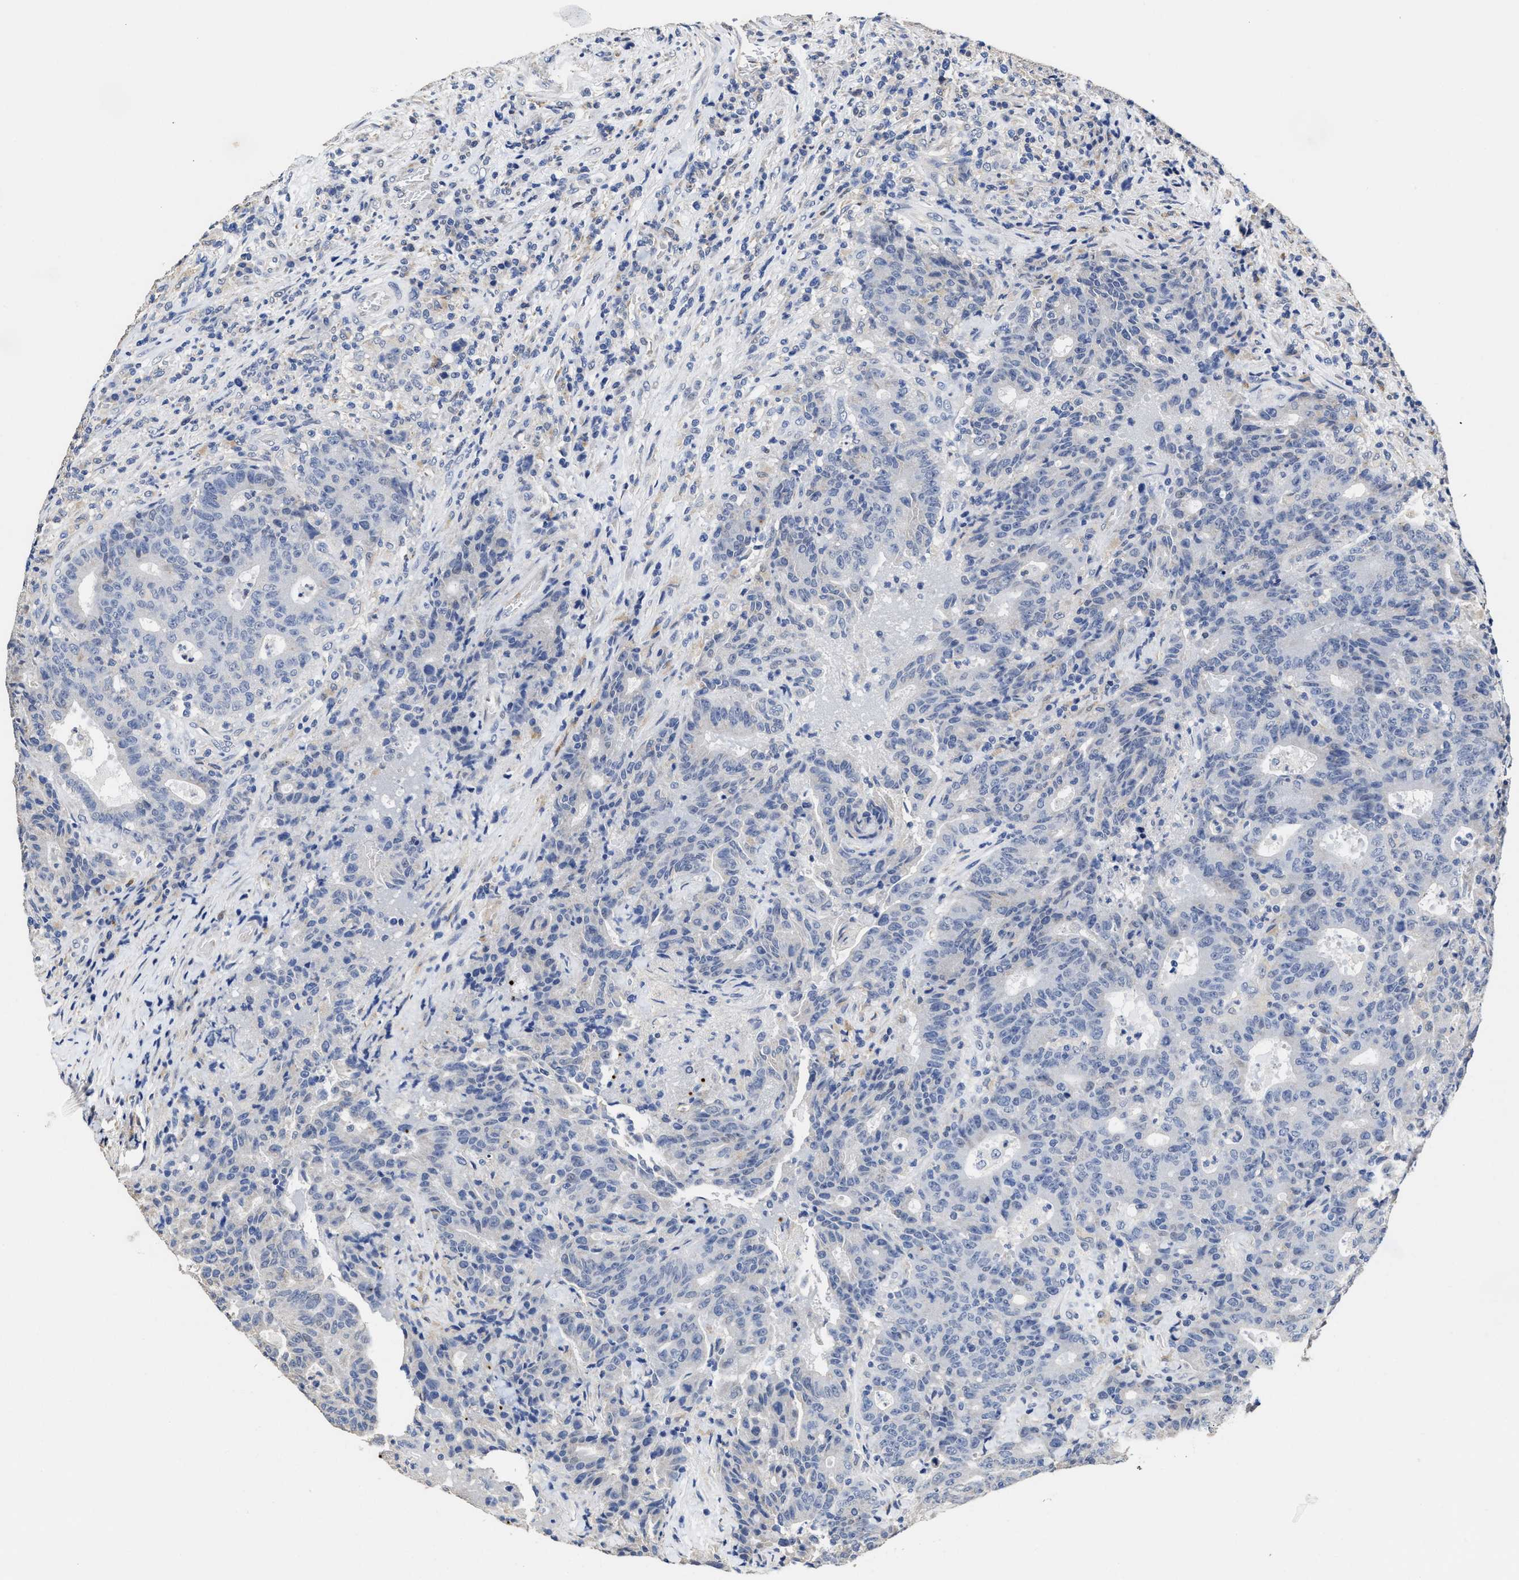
{"staining": {"intensity": "negative", "quantity": "none", "location": "none"}, "tissue": "colorectal cancer", "cell_type": "Tumor cells", "image_type": "cancer", "snomed": [{"axis": "morphology", "description": "Adenocarcinoma, NOS"}, {"axis": "topography", "description": "Colon"}], "caption": "Tumor cells are negative for protein expression in human colorectal adenocarcinoma.", "gene": "ZFAT", "patient": {"sex": "female", "age": 75}}